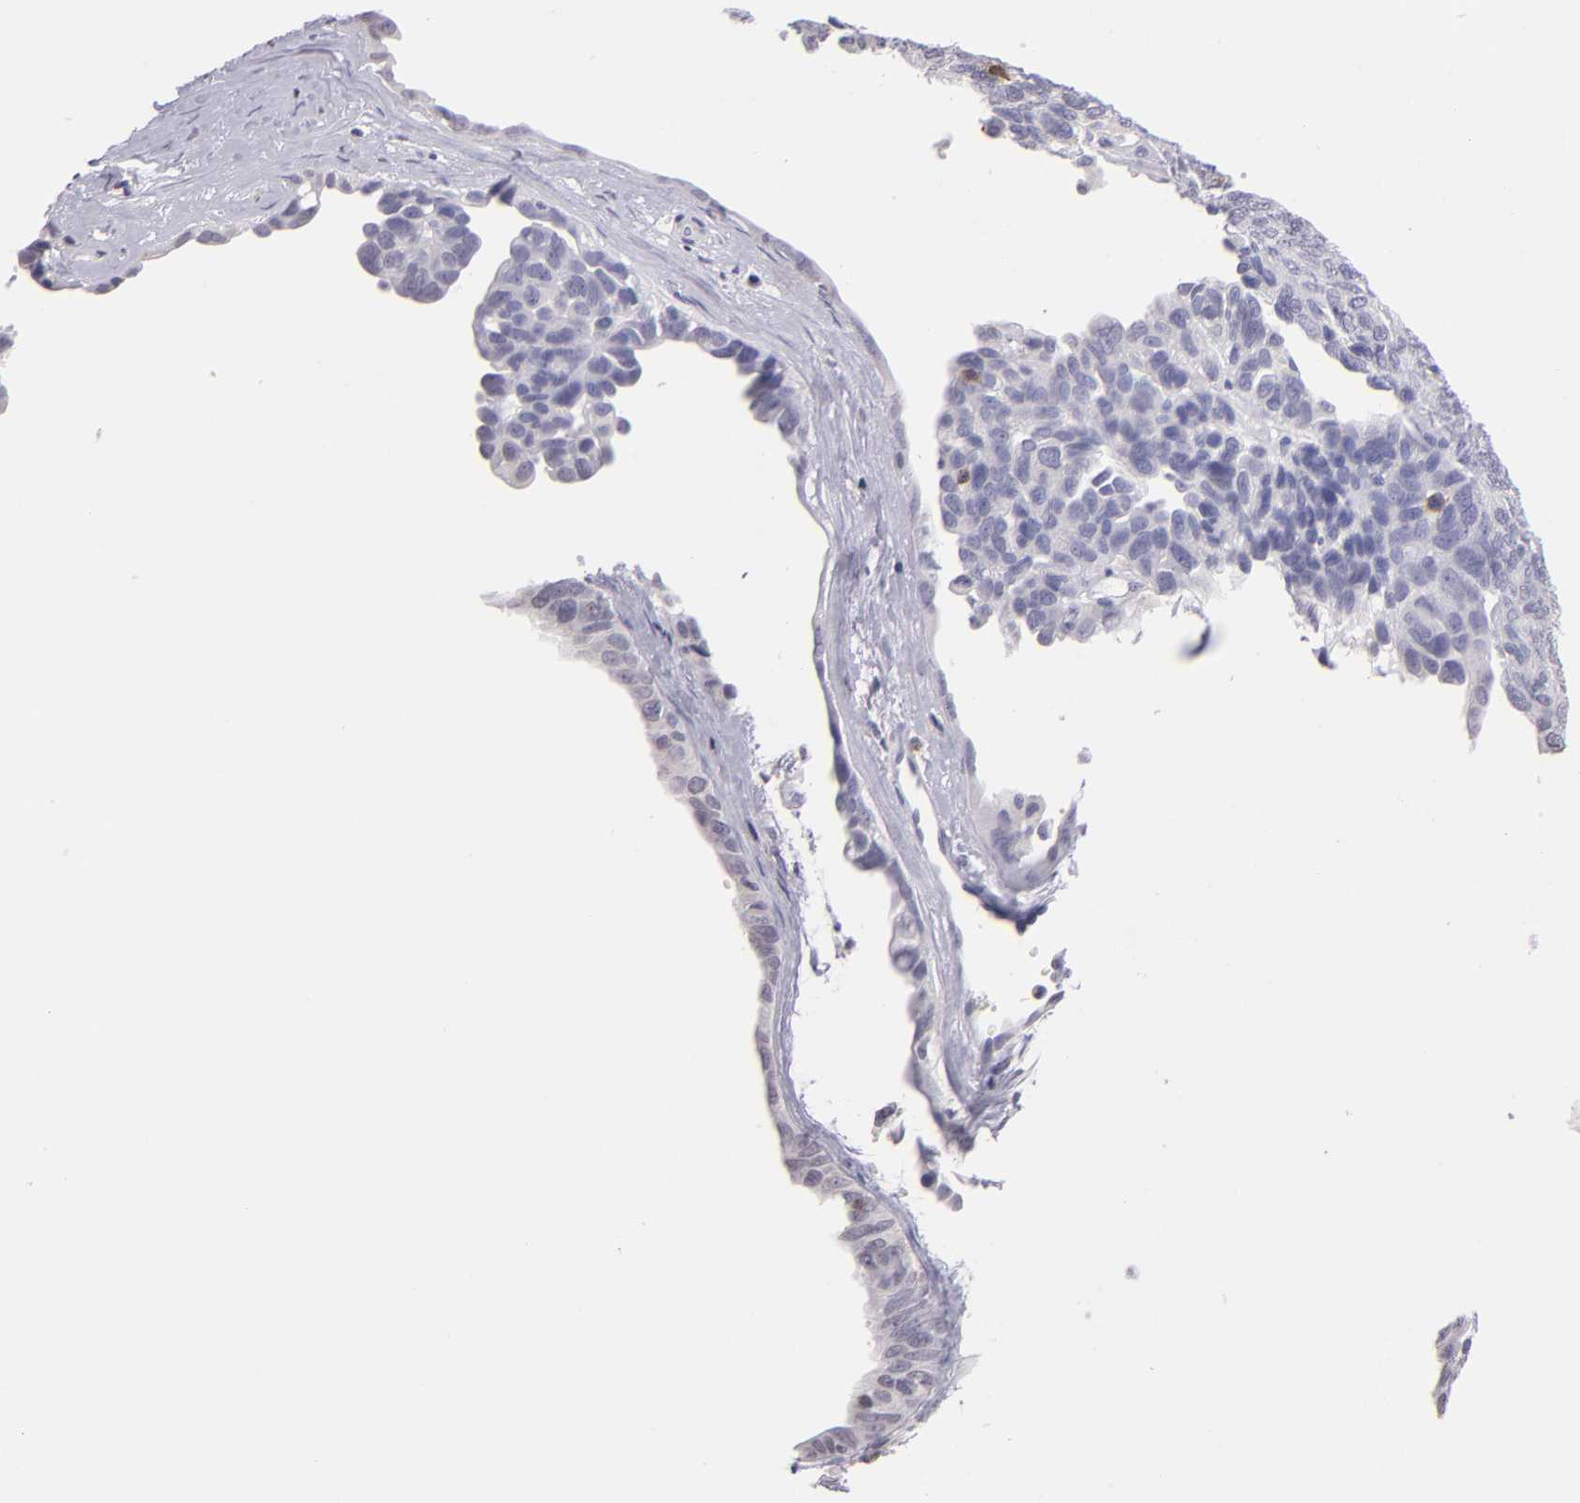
{"staining": {"intensity": "negative", "quantity": "none", "location": "none"}, "tissue": "ovarian cancer", "cell_type": "Tumor cells", "image_type": "cancer", "snomed": [{"axis": "morphology", "description": "Cystadenocarcinoma, serous, NOS"}, {"axis": "topography", "description": "Ovary"}], "caption": "Image shows no protein expression in tumor cells of ovarian cancer (serous cystadenocarcinoma) tissue.", "gene": "IL2RA", "patient": {"sex": "female", "age": 64}}